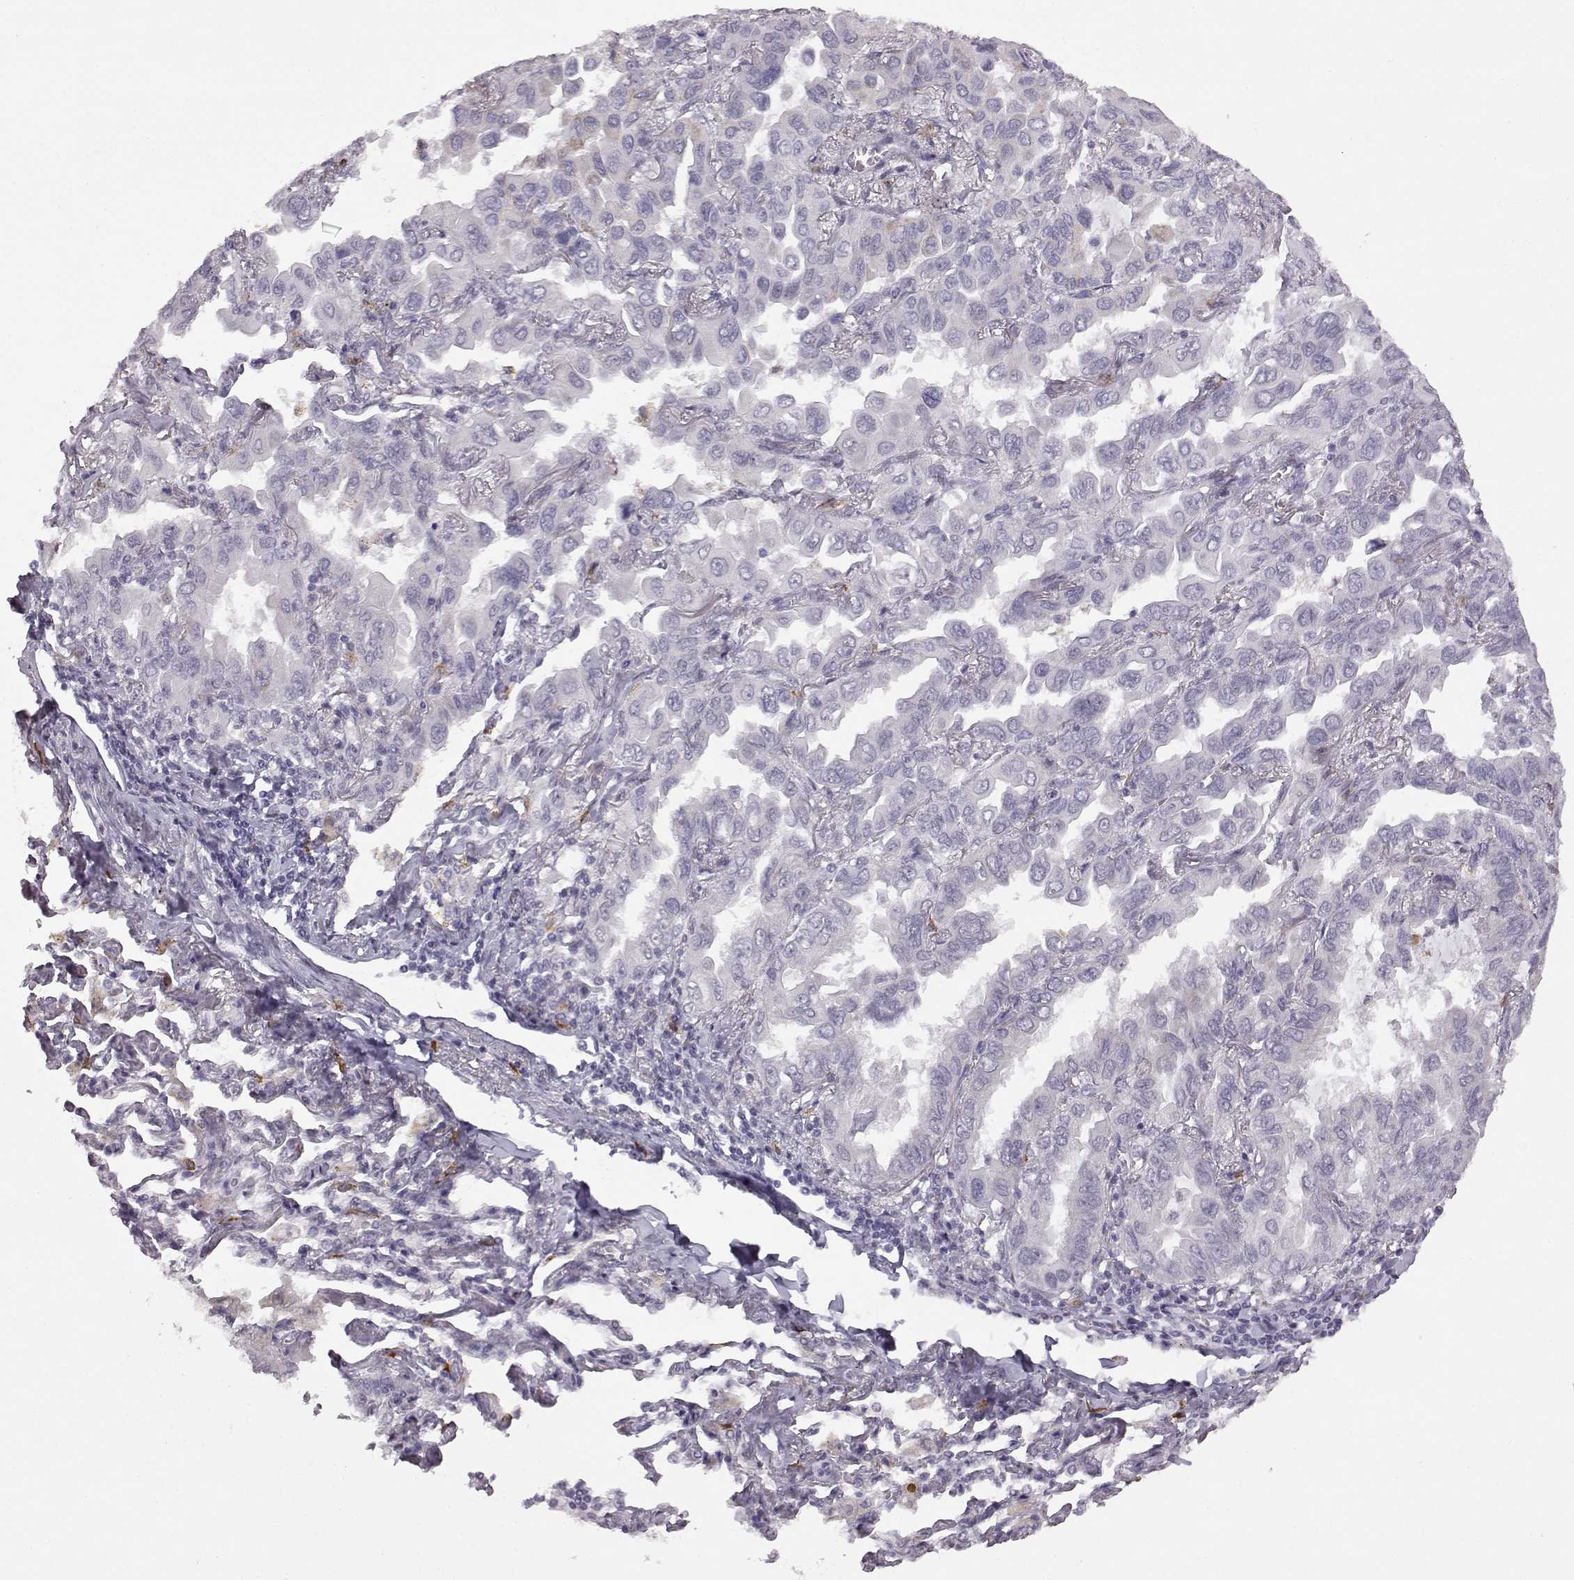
{"staining": {"intensity": "negative", "quantity": "none", "location": "none"}, "tissue": "lung cancer", "cell_type": "Tumor cells", "image_type": "cancer", "snomed": [{"axis": "morphology", "description": "Adenocarcinoma, NOS"}, {"axis": "topography", "description": "Lung"}], "caption": "Photomicrograph shows no protein staining in tumor cells of lung cancer (adenocarcinoma) tissue. The staining is performed using DAB (3,3'-diaminobenzidine) brown chromogen with nuclei counter-stained in using hematoxylin.", "gene": "VGF", "patient": {"sex": "male", "age": 64}}